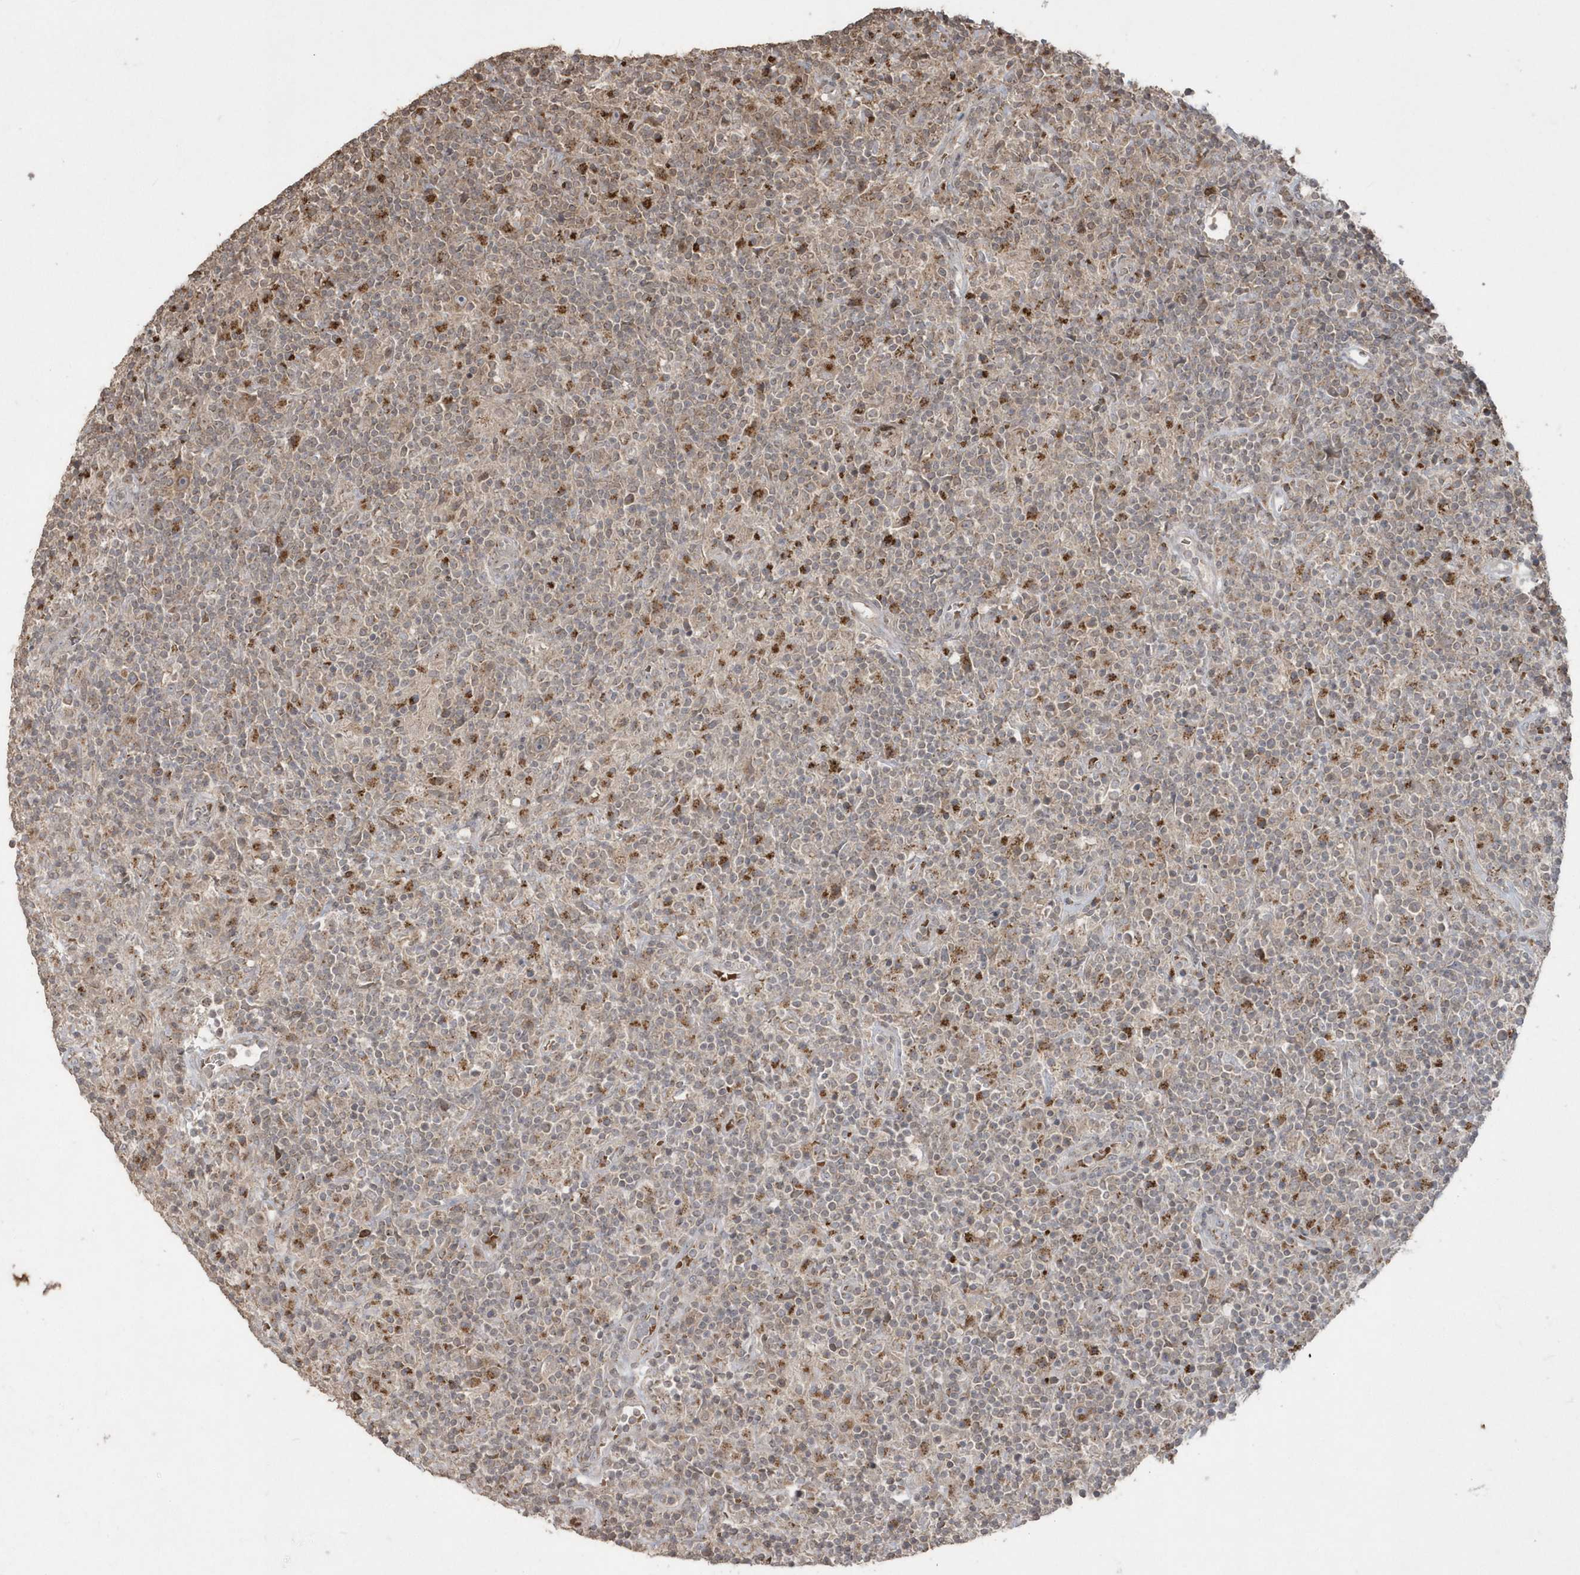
{"staining": {"intensity": "moderate", "quantity": "<25%", "location": "cytoplasmic/membranous"}, "tissue": "lymphoma", "cell_type": "Tumor cells", "image_type": "cancer", "snomed": [{"axis": "morphology", "description": "Hodgkin's disease, NOS"}, {"axis": "topography", "description": "Lymph node"}], "caption": "The histopathology image reveals staining of Hodgkin's disease, revealing moderate cytoplasmic/membranous protein positivity (brown color) within tumor cells. The staining was performed using DAB (3,3'-diaminobenzidine) to visualize the protein expression in brown, while the nuclei were stained in blue with hematoxylin (Magnification: 20x).", "gene": "GEMIN6", "patient": {"sex": "male", "age": 70}}